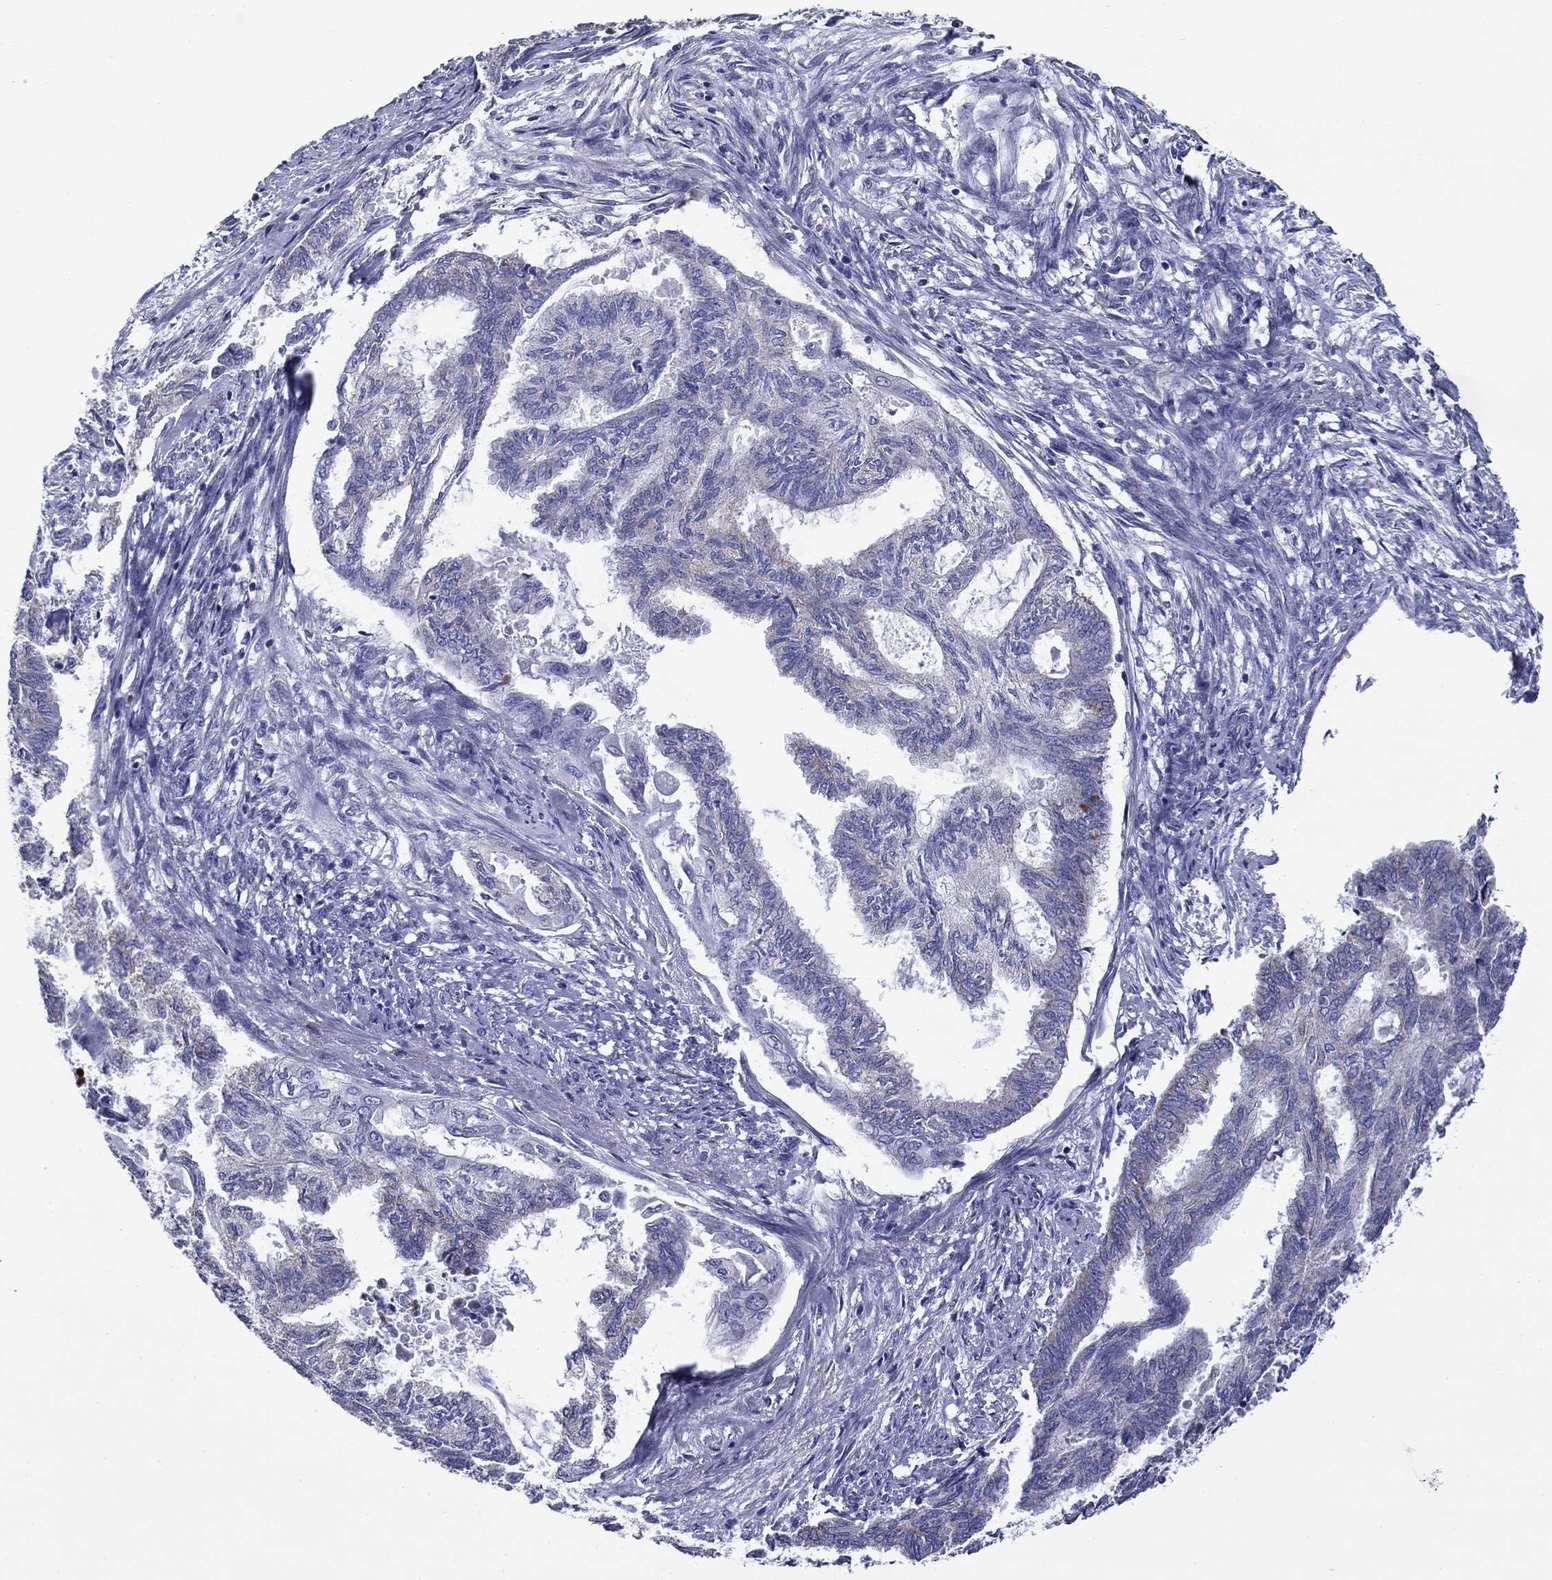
{"staining": {"intensity": "moderate", "quantity": "<25%", "location": "cytoplasmic/membranous"}, "tissue": "endometrial cancer", "cell_type": "Tumor cells", "image_type": "cancer", "snomed": [{"axis": "morphology", "description": "Adenocarcinoma, NOS"}, {"axis": "topography", "description": "Endometrium"}], "caption": "Immunohistochemical staining of endometrial cancer (adenocarcinoma) demonstrates low levels of moderate cytoplasmic/membranous protein expression in about <25% of tumor cells.", "gene": "ACADSB", "patient": {"sex": "female", "age": 86}}